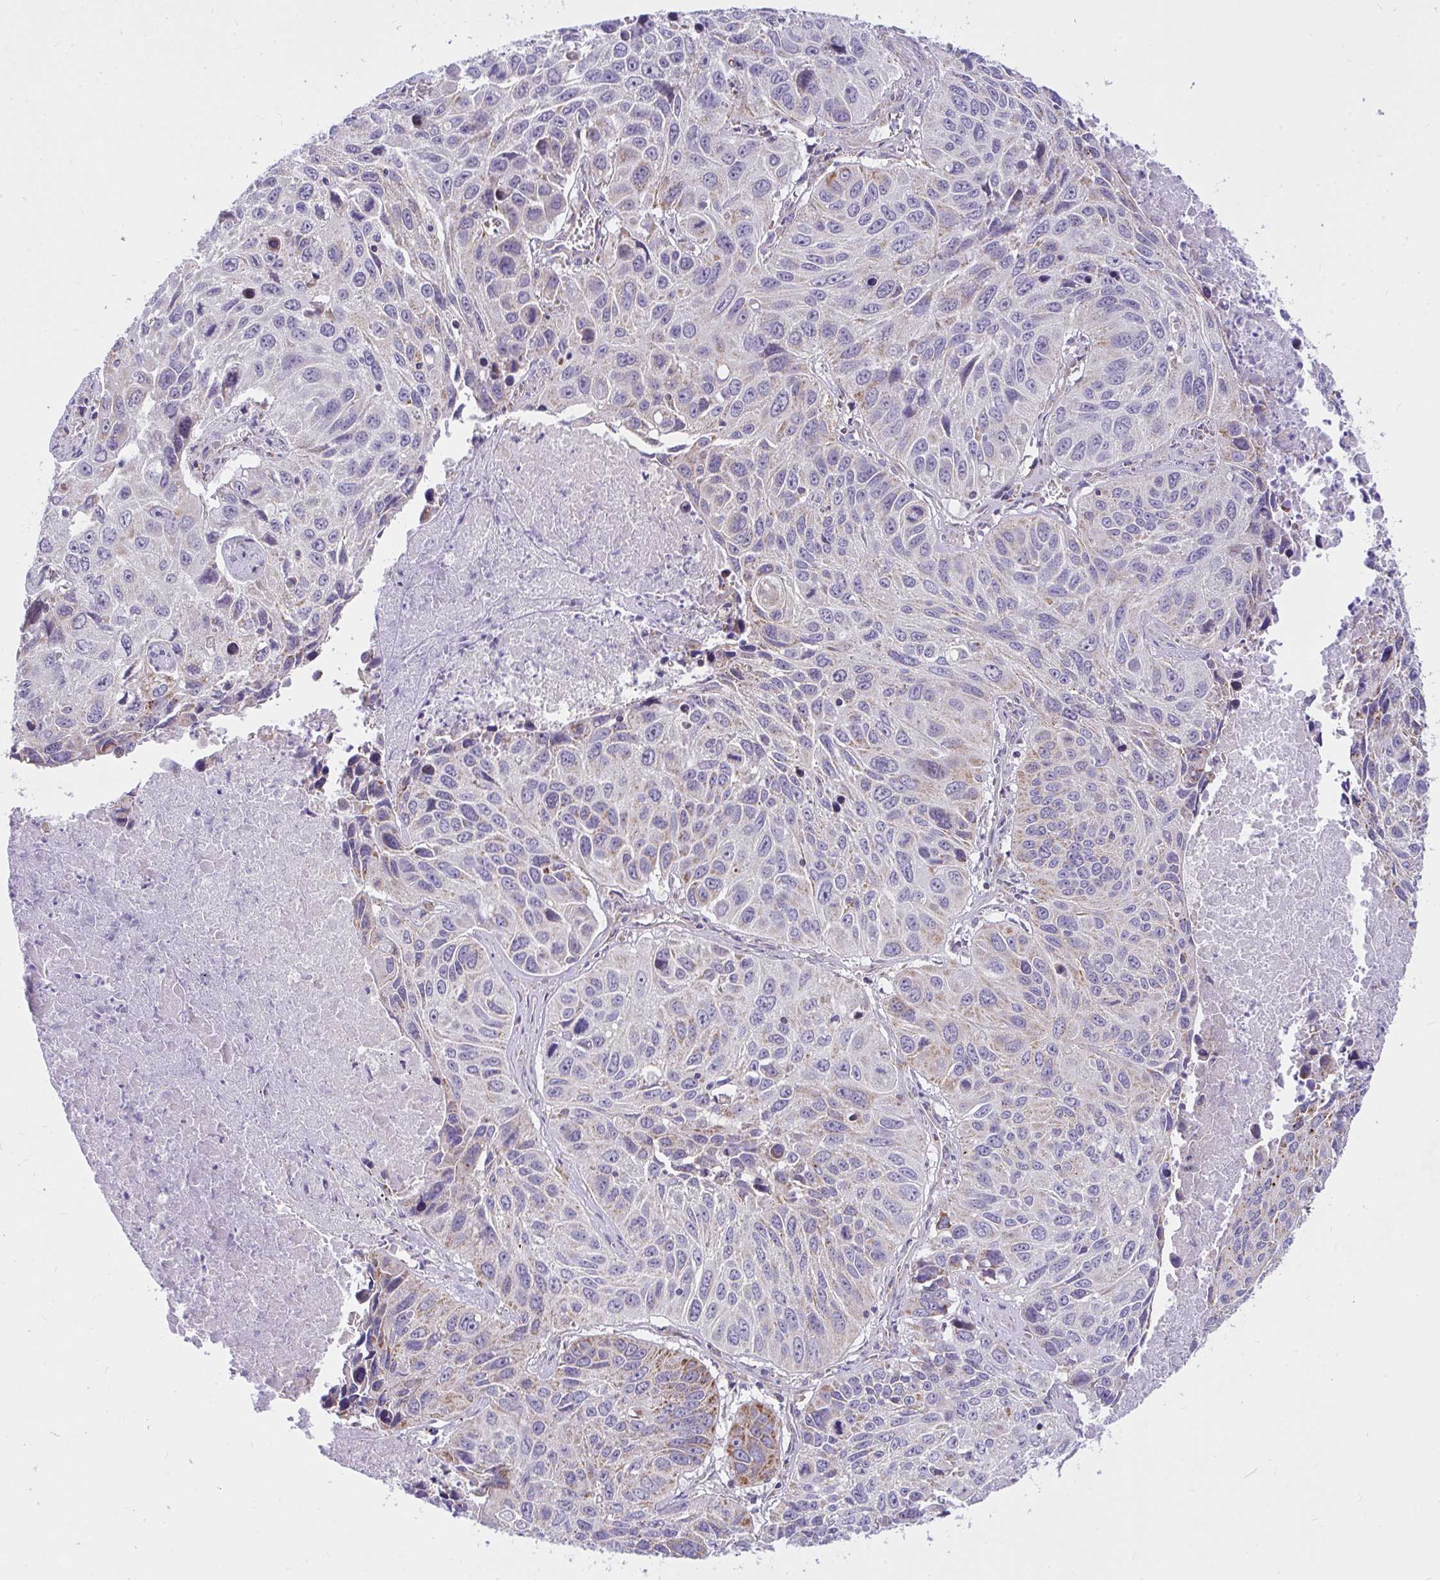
{"staining": {"intensity": "weak", "quantity": "<25%", "location": "cytoplasmic/membranous"}, "tissue": "lung cancer", "cell_type": "Tumor cells", "image_type": "cancer", "snomed": [{"axis": "morphology", "description": "Squamous cell carcinoma, NOS"}, {"axis": "topography", "description": "Lung"}], "caption": "The histopathology image shows no significant staining in tumor cells of lung cancer (squamous cell carcinoma). Nuclei are stained in blue.", "gene": "CEP63", "patient": {"sex": "female", "age": 61}}